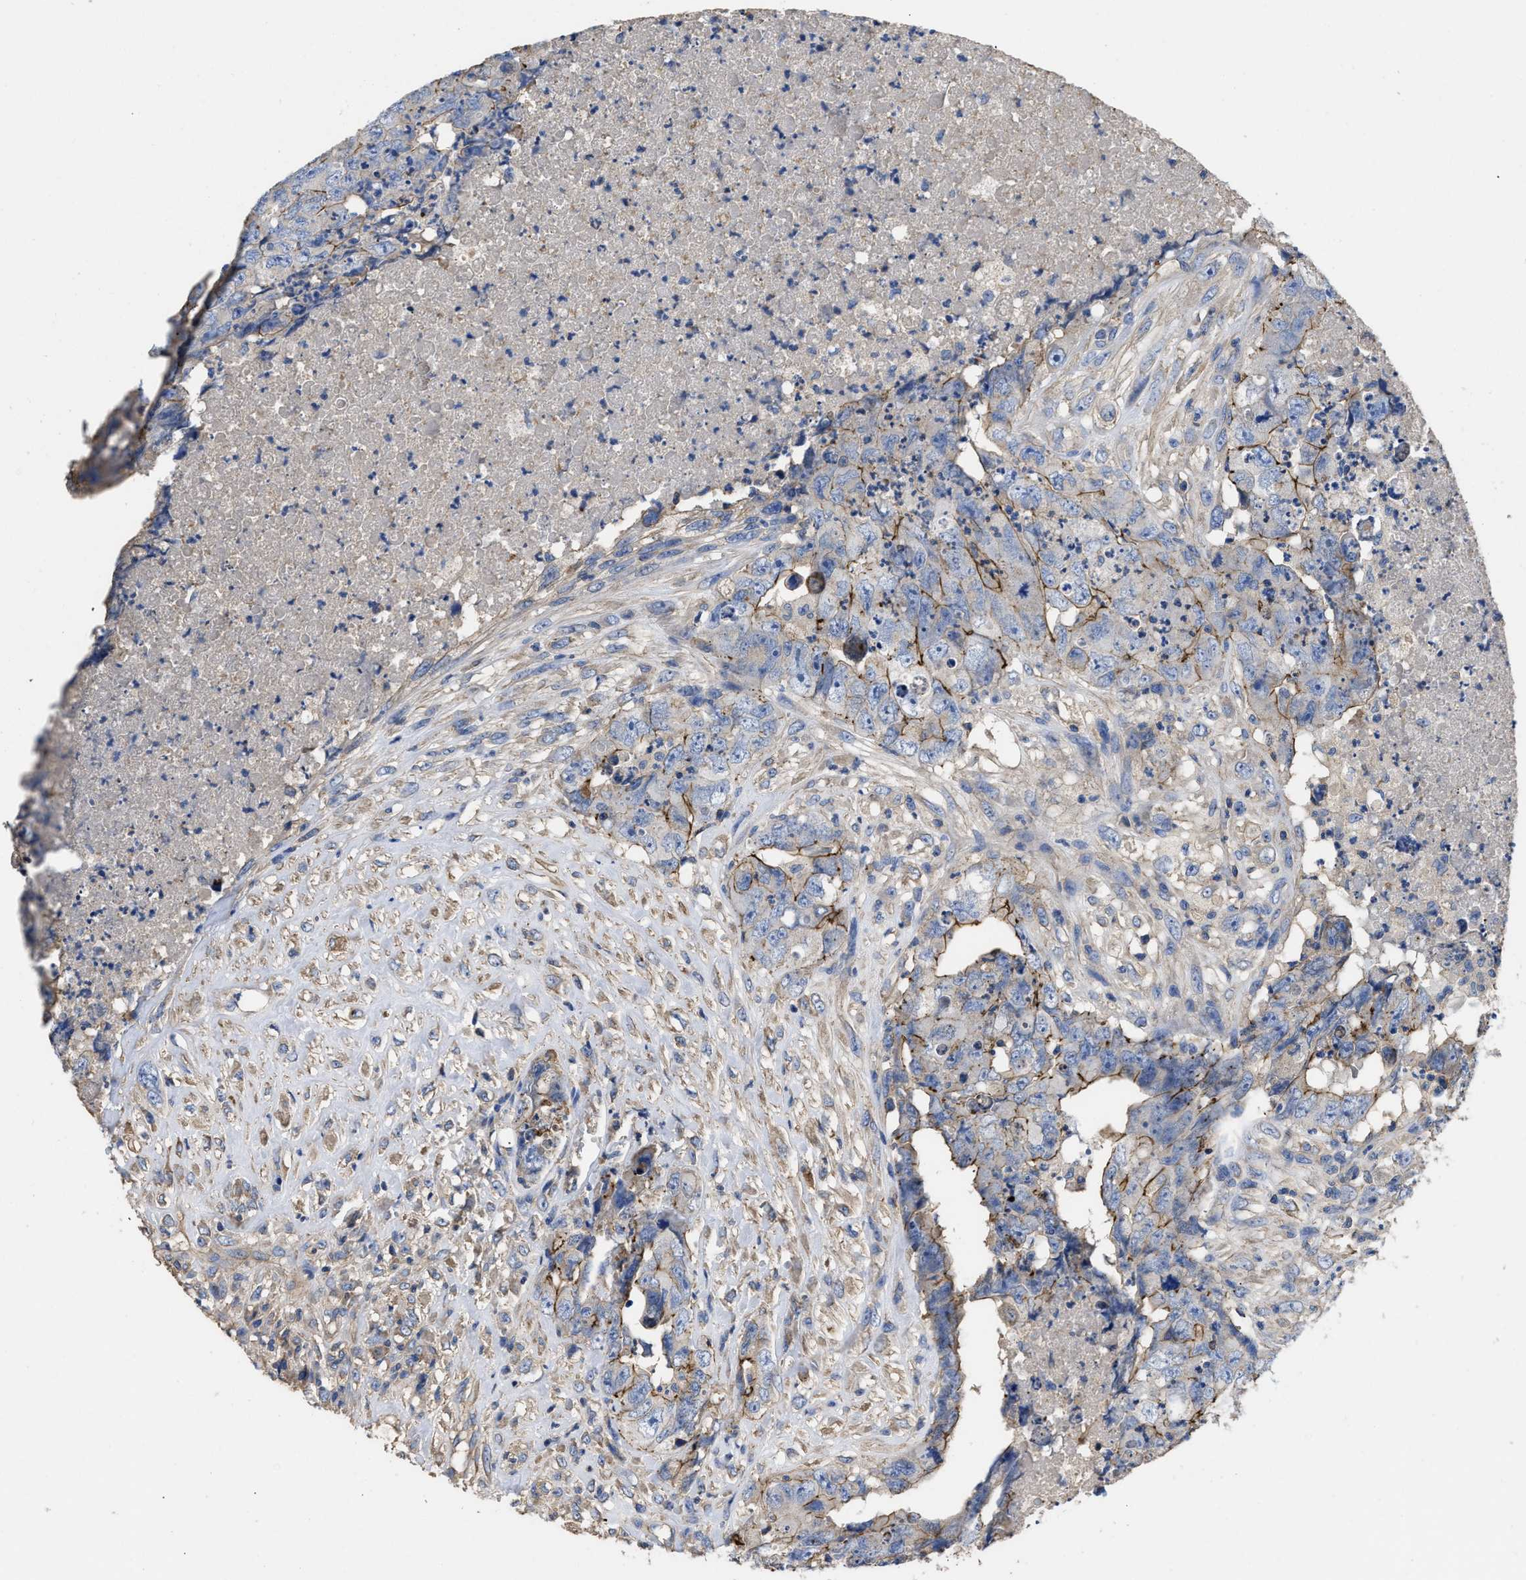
{"staining": {"intensity": "negative", "quantity": "none", "location": "none"}, "tissue": "testis cancer", "cell_type": "Tumor cells", "image_type": "cancer", "snomed": [{"axis": "morphology", "description": "Carcinoma, Embryonal, NOS"}, {"axis": "topography", "description": "Testis"}], "caption": "High magnification brightfield microscopy of embryonal carcinoma (testis) stained with DAB (3,3'-diaminobenzidine) (brown) and counterstained with hematoxylin (blue): tumor cells show no significant positivity.", "gene": "USP4", "patient": {"sex": "male", "age": 32}}